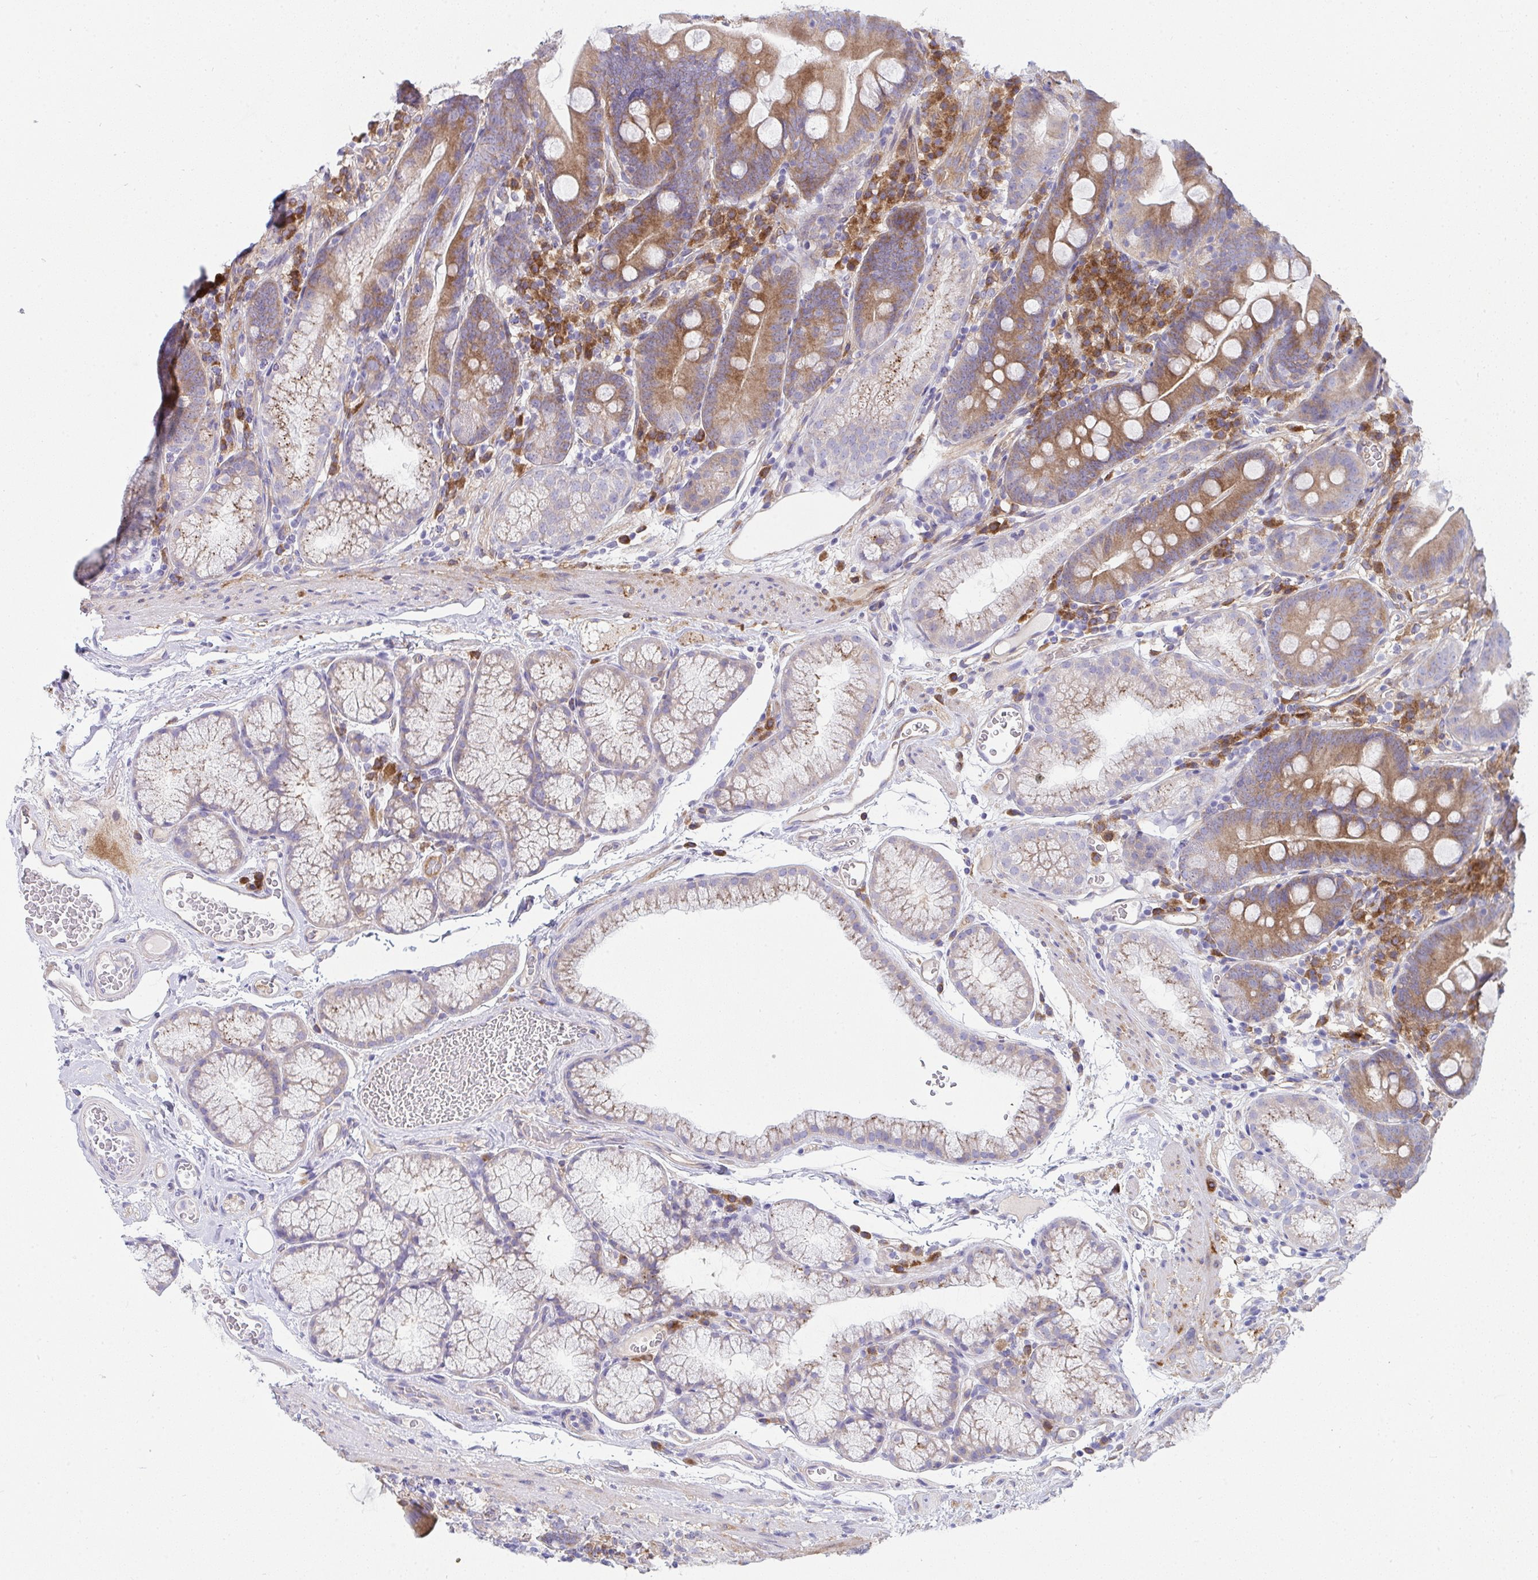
{"staining": {"intensity": "moderate", "quantity": "25%-75%", "location": "cytoplasmic/membranous"}, "tissue": "duodenum", "cell_type": "Glandular cells", "image_type": "normal", "snomed": [{"axis": "morphology", "description": "Normal tissue, NOS"}, {"axis": "topography", "description": "Duodenum"}], "caption": "High-power microscopy captured an immunohistochemistry (IHC) image of benign duodenum, revealing moderate cytoplasmic/membranous positivity in about 25%-75% of glandular cells. (IHC, brightfield microscopy, high magnification).", "gene": "GAB1", "patient": {"sex": "female", "age": 67}}